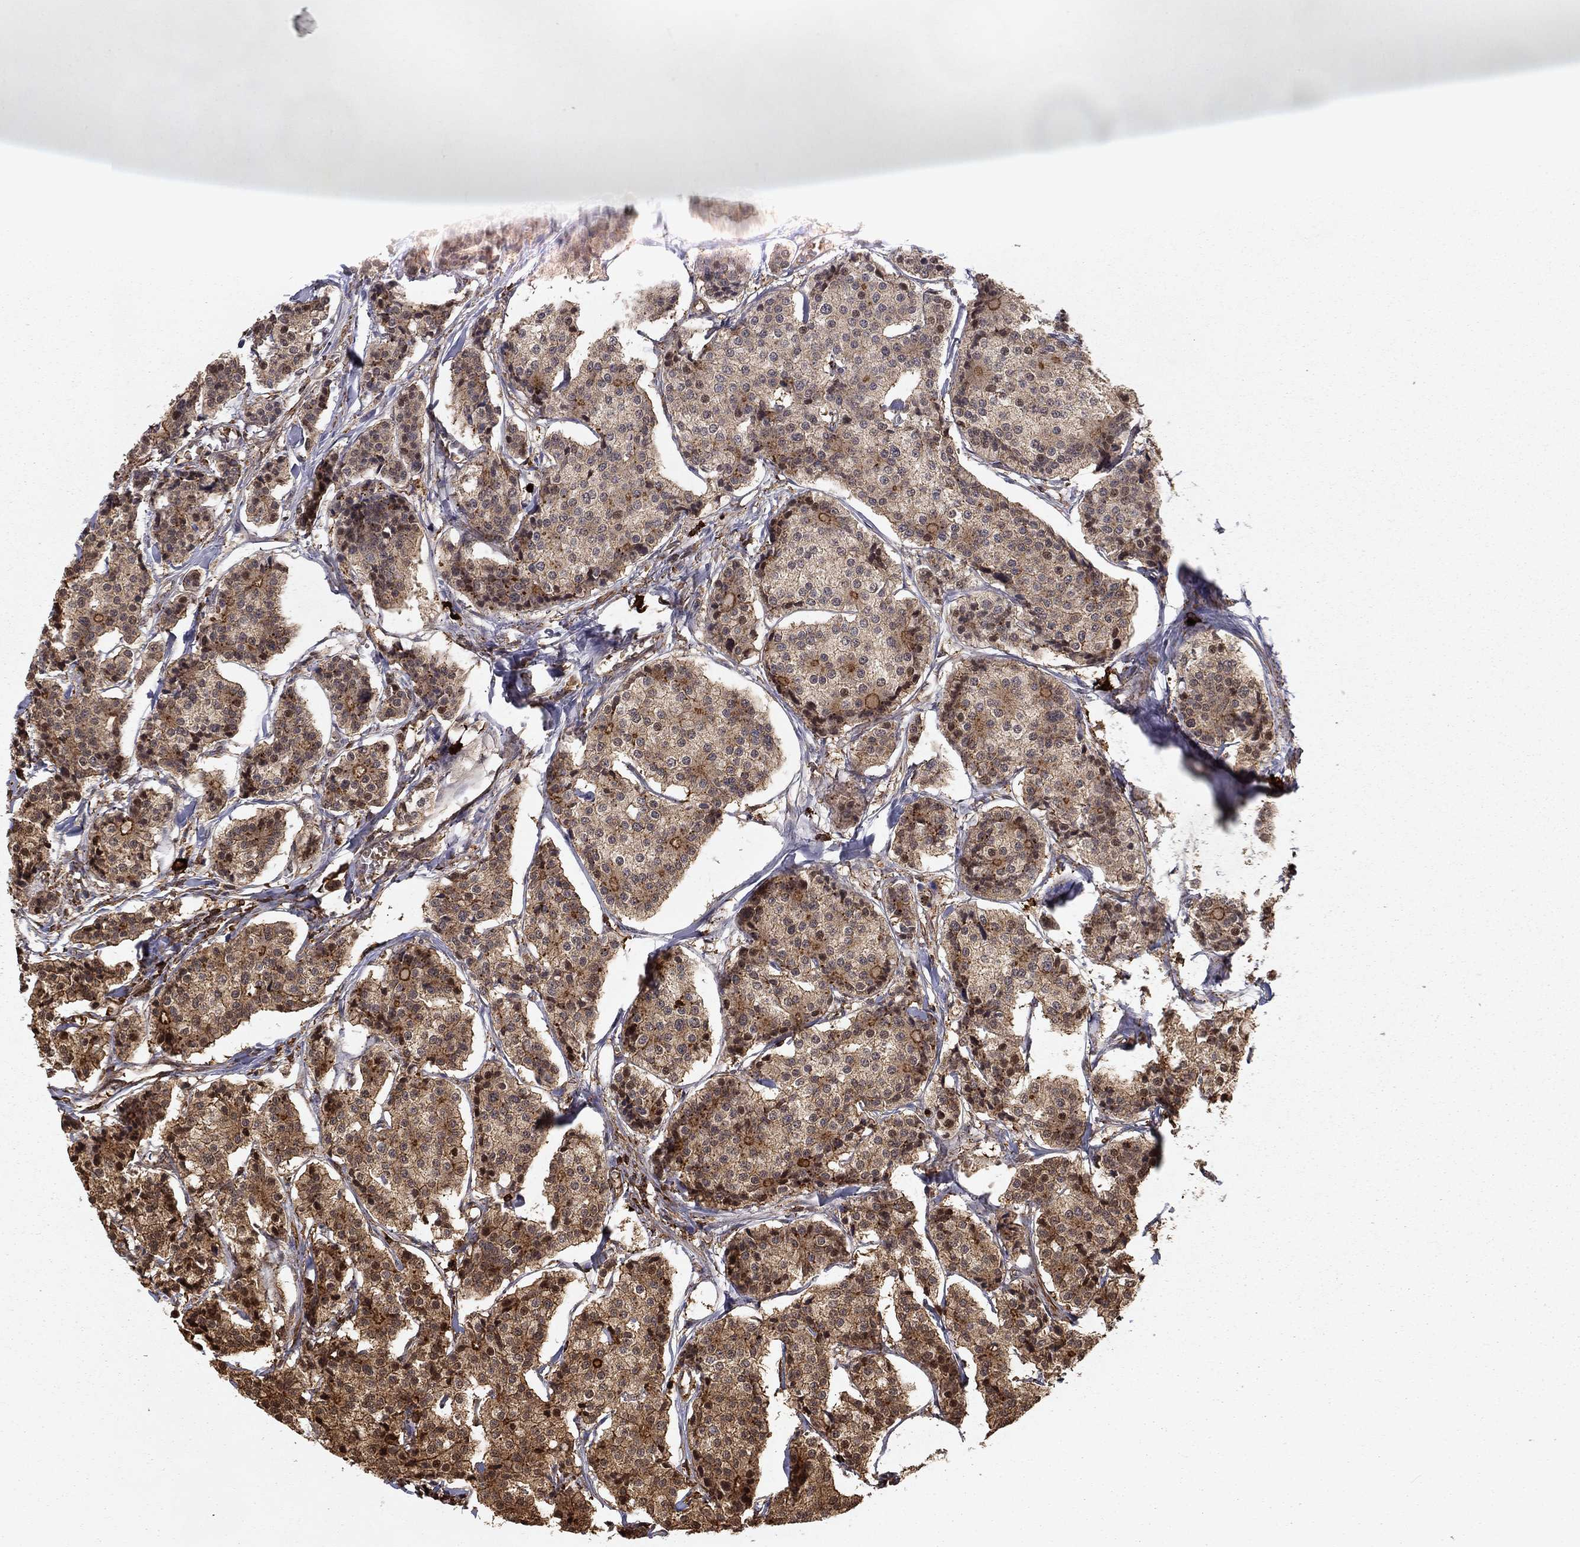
{"staining": {"intensity": "weak", "quantity": "25%-75%", "location": "cytoplasmic/membranous"}, "tissue": "carcinoid", "cell_type": "Tumor cells", "image_type": "cancer", "snomed": [{"axis": "morphology", "description": "Carcinoid, malignant, NOS"}, {"axis": "topography", "description": "Small intestine"}], "caption": "Tumor cells exhibit low levels of weak cytoplasmic/membranous positivity in approximately 25%-75% of cells in human malignant carcinoid.", "gene": "HABP4", "patient": {"sex": "female", "age": 65}}